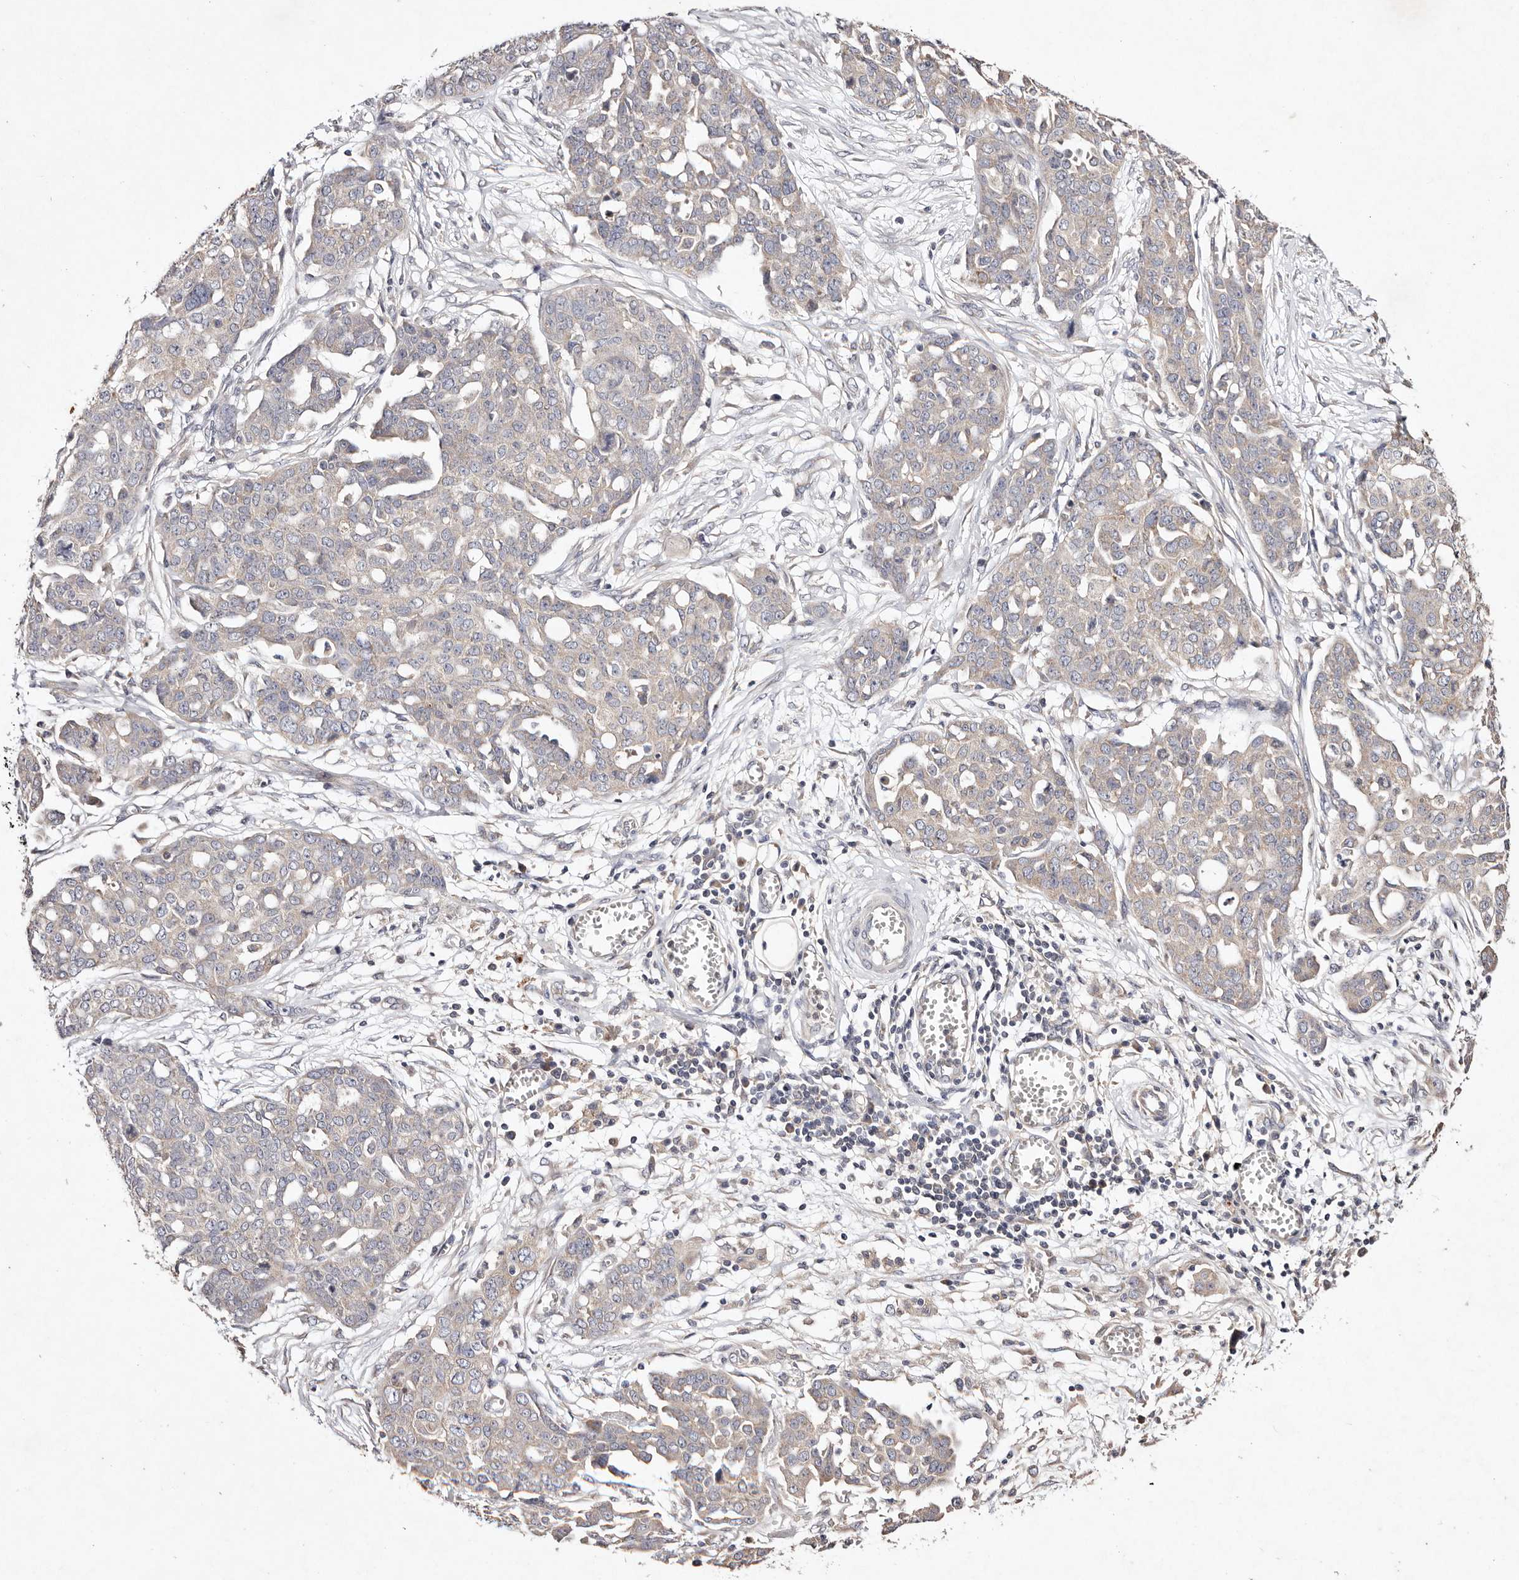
{"staining": {"intensity": "weak", "quantity": "<25%", "location": "cytoplasmic/membranous"}, "tissue": "ovarian cancer", "cell_type": "Tumor cells", "image_type": "cancer", "snomed": [{"axis": "morphology", "description": "Cystadenocarcinoma, serous, NOS"}, {"axis": "topography", "description": "Soft tissue"}, {"axis": "topography", "description": "Ovary"}], "caption": "A photomicrograph of serous cystadenocarcinoma (ovarian) stained for a protein reveals no brown staining in tumor cells. Brightfield microscopy of IHC stained with DAB (3,3'-diaminobenzidine) (brown) and hematoxylin (blue), captured at high magnification.", "gene": "TSC2", "patient": {"sex": "female", "age": 57}}